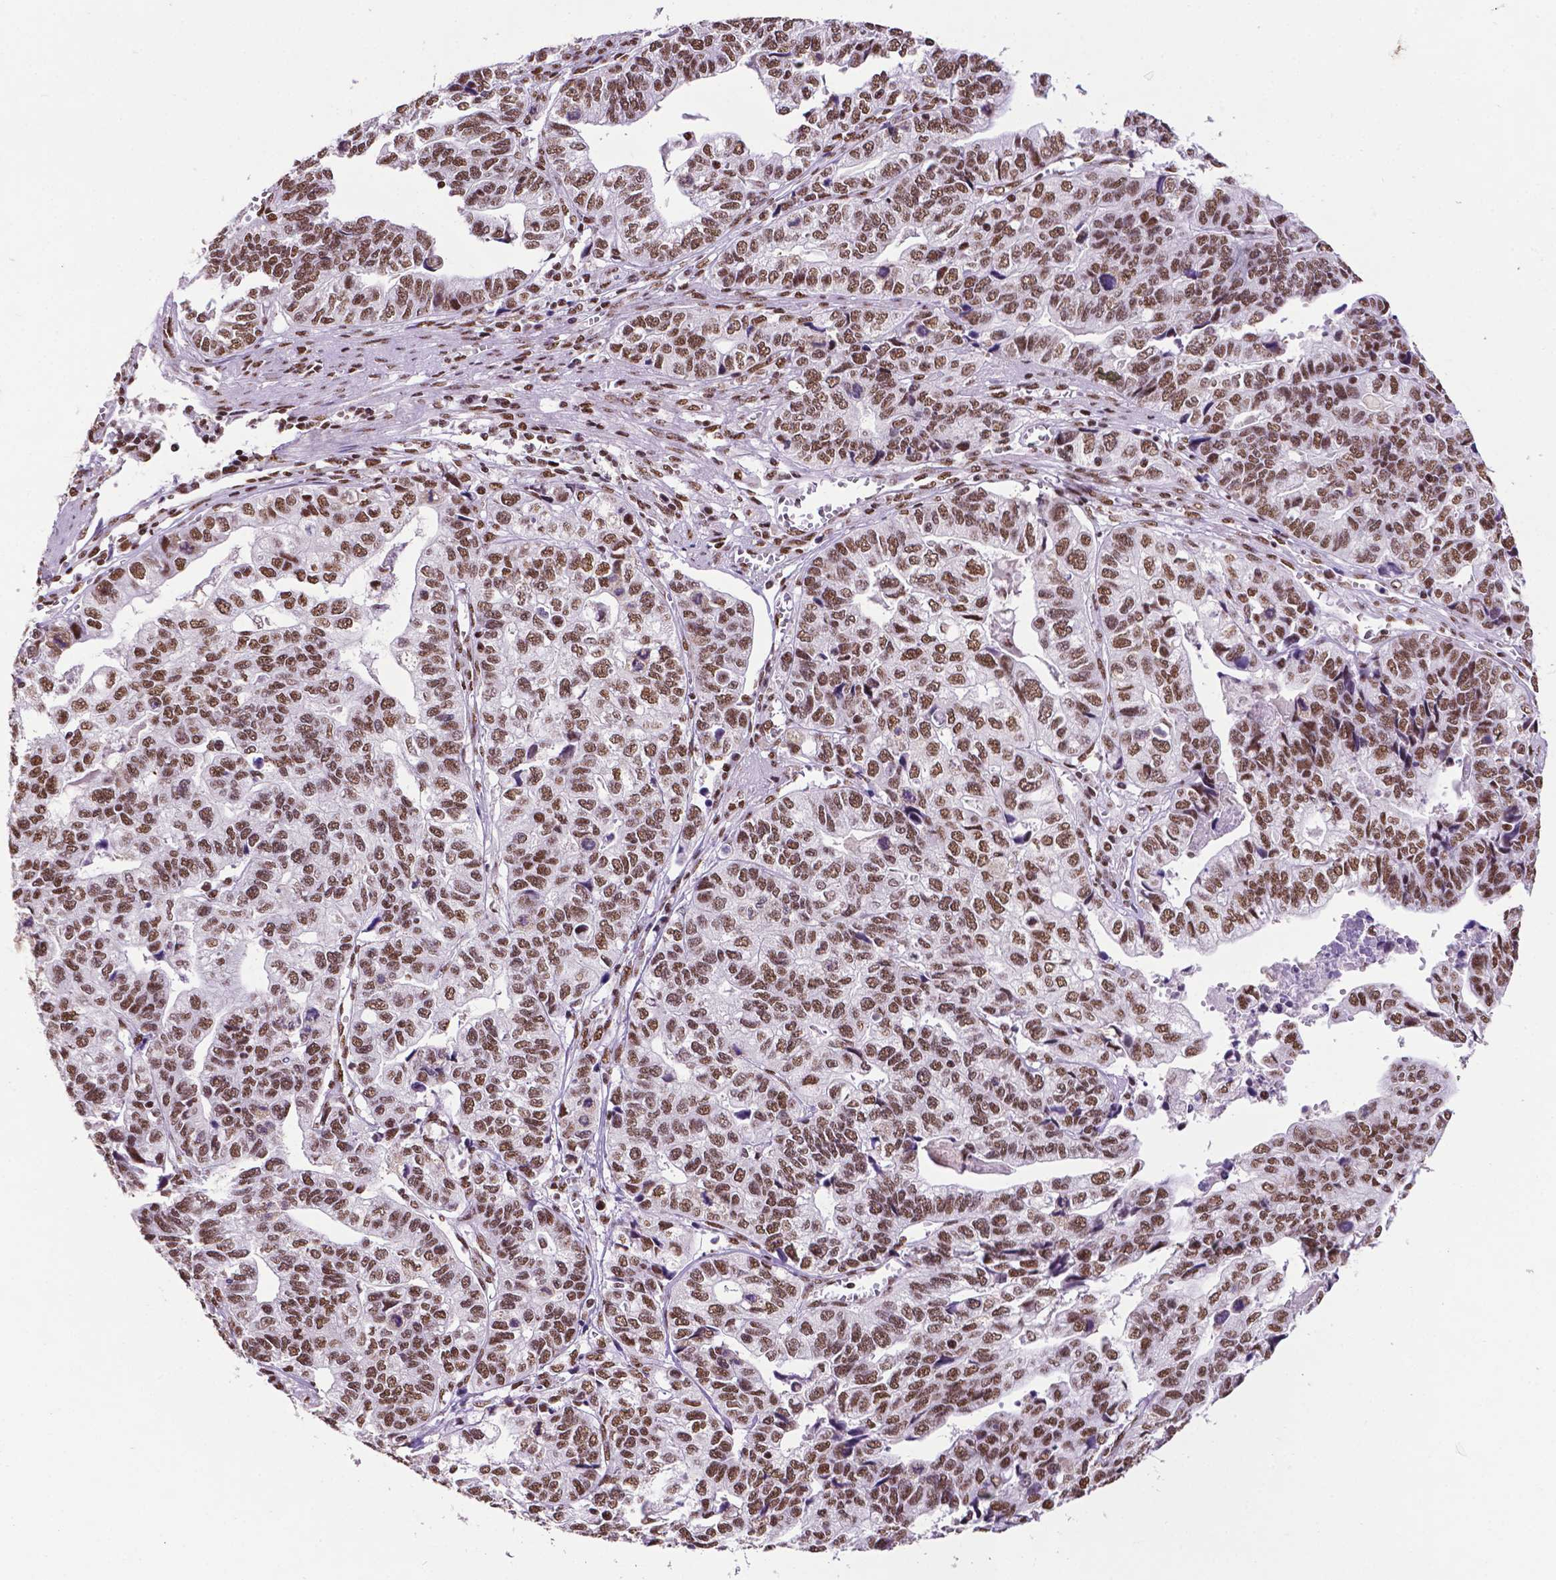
{"staining": {"intensity": "moderate", "quantity": ">75%", "location": "nuclear"}, "tissue": "stomach cancer", "cell_type": "Tumor cells", "image_type": "cancer", "snomed": [{"axis": "morphology", "description": "Adenocarcinoma, NOS"}, {"axis": "topography", "description": "Stomach, upper"}], "caption": "This histopathology image demonstrates immunohistochemistry staining of human stomach cancer, with medium moderate nuclear staining in about >75% of tumor cells.", "gene": "CCAR2", "patient": {"sex": "female", "age": 67}}